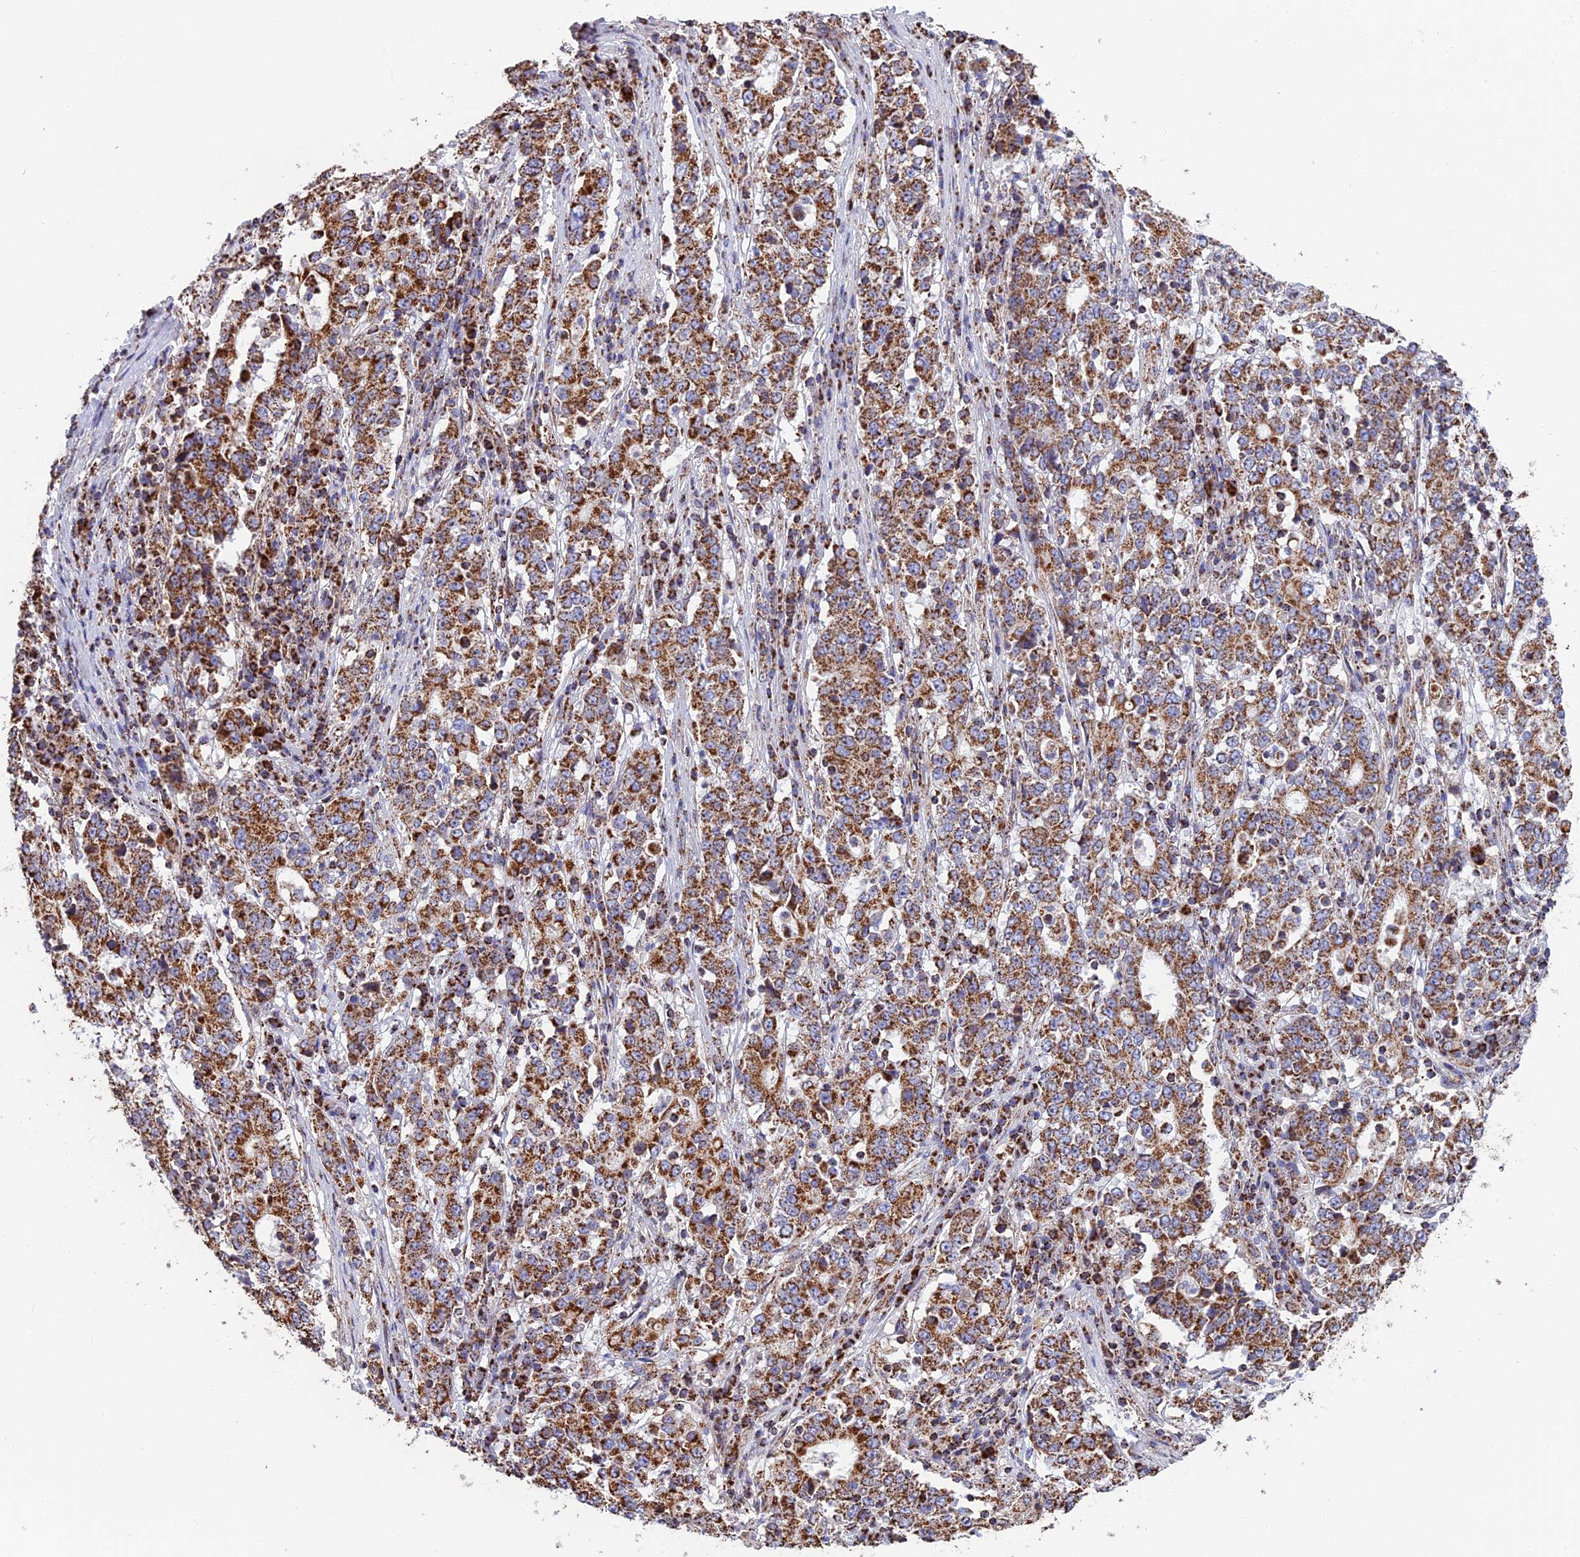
{"staining": {"intensity": "strong", "quantity": ">75%", "location": "cytoplasmic/membranous"}, "tissue": "stomach cancer", "cell_type": "Tumor cells", "image_type": "cancer", "snomed": [{"axis": "morphology", "description": "Adenocarcinoma, NOS"}, {"axis": "topography", "description": "Stomach"}], "caption": "Strong cytoplasmic/membranous expression is present in approximately >75% of tumor cells in stomach adenocarcinoma.", "gene": "CS", "patient": {"sex": "male", "age": 59}}